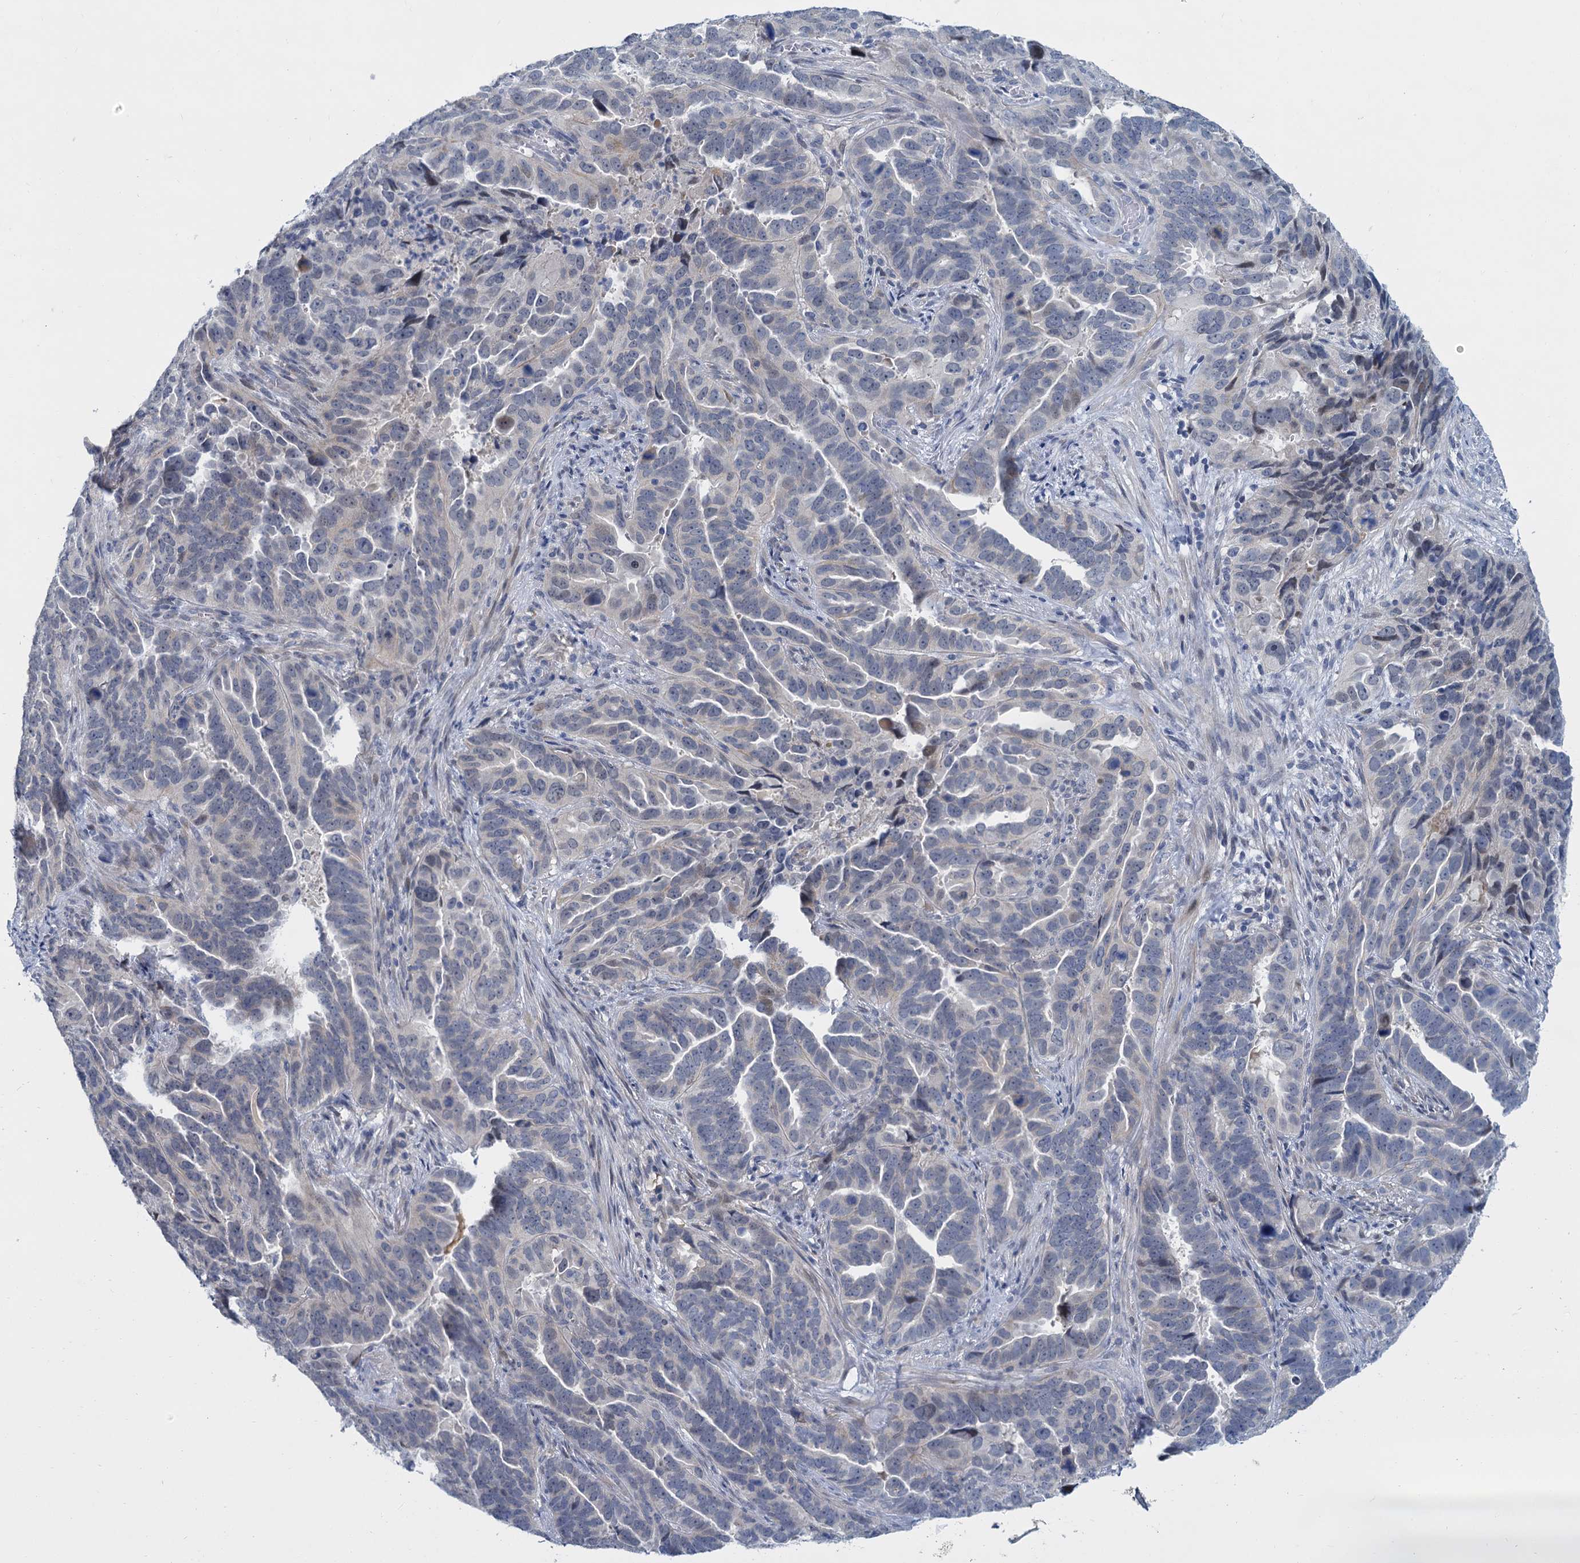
{"staining": {"intensity": "negative", "quantity": "none", "location": "none"}, "tissue": "endometrial cancer", "cell_type": "Tumor cells", "image_type": "cancer", "snomed": [{"axis": "morphology", "description": "Adenocarcinoma, NOS"}, {"axis": "topography", "description": "Endometrium"}], "caption": "High power microscopy photomicrograph of an immunohistochemistry histopathology image of endometrial adenocarcinoma, revealing no significant expression in tumor cells. (DAB (3,3'-diaminobenzidine) IHC visualized using brightfield microscopy, high magnification).", "gene": "ACRBP", "patient": {"sex": "female", "age": 65}}